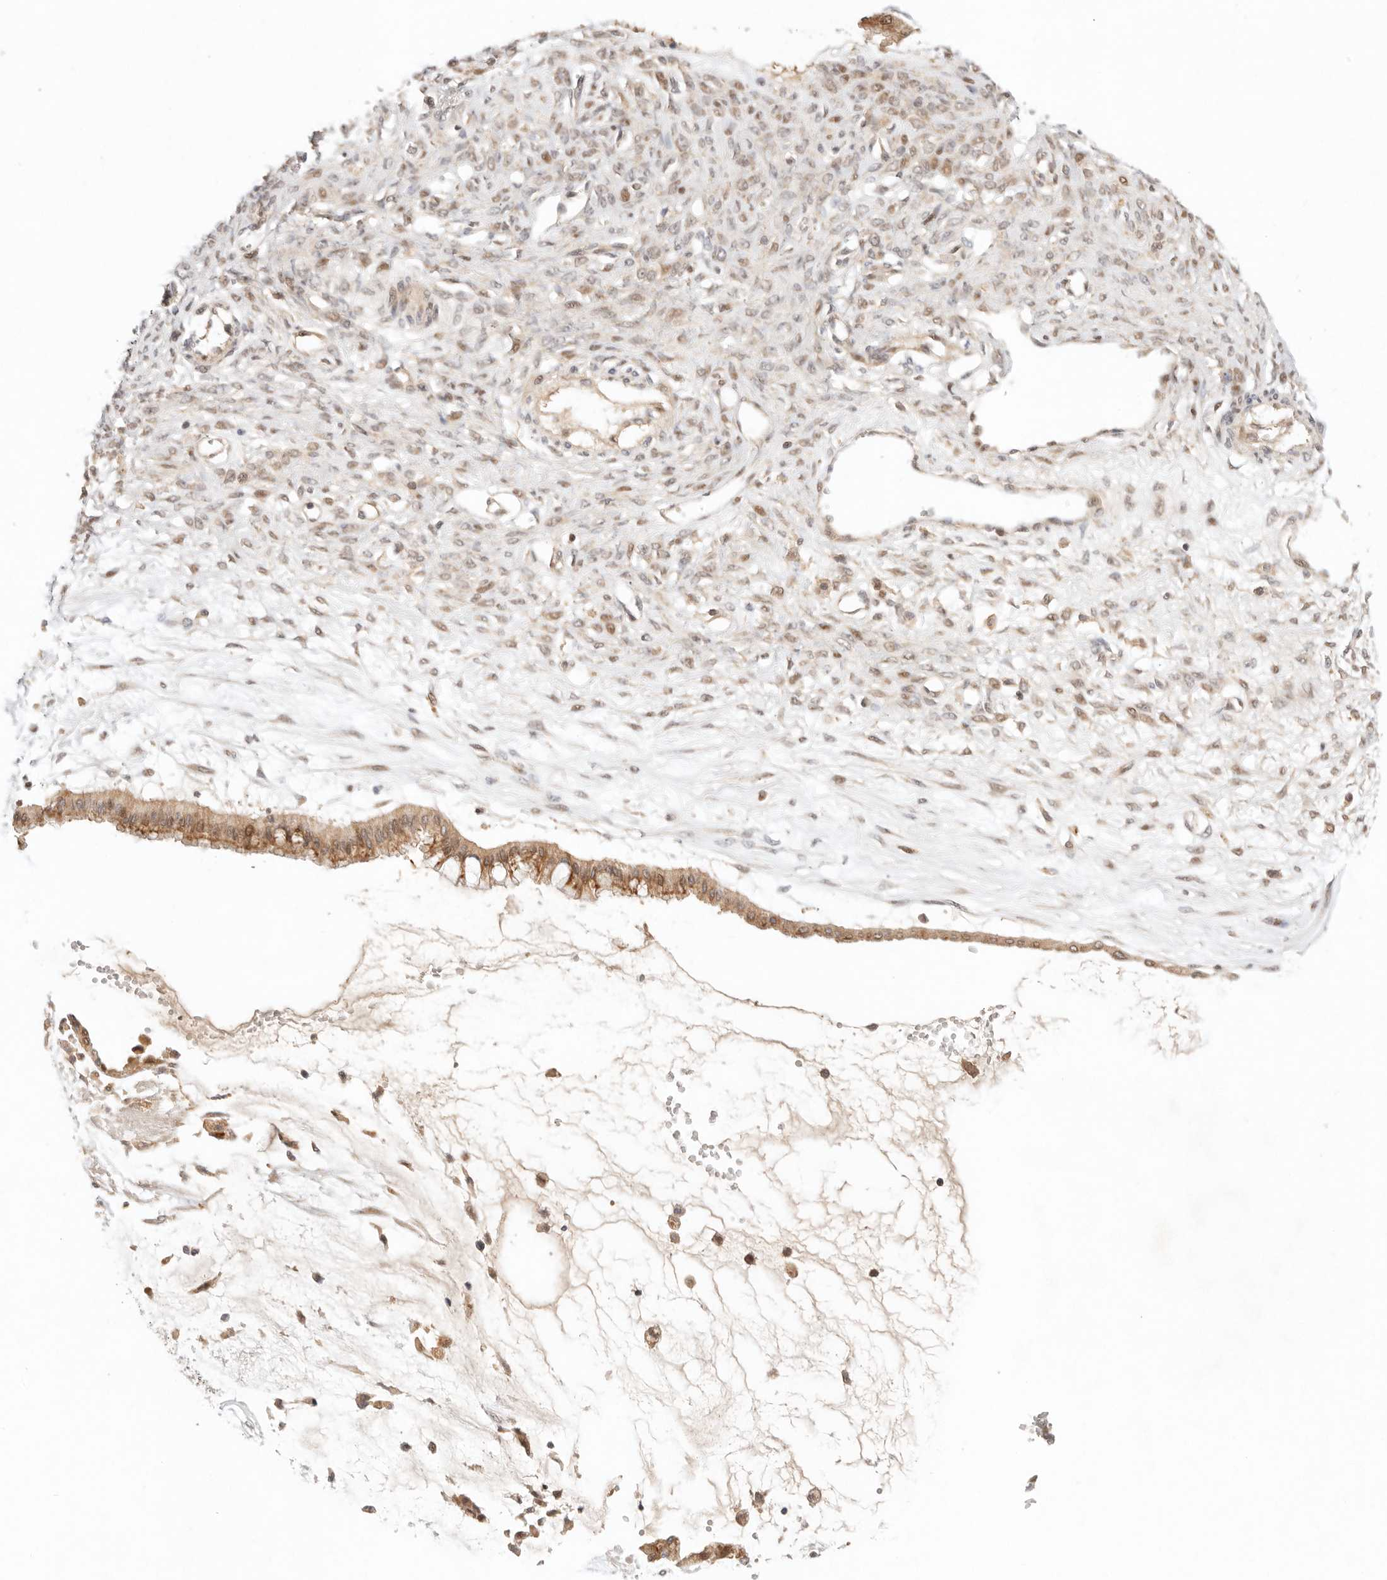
{"staining": {"intensity": "moderate", "quantity": ">75%", "location": "cytoplasmic/membranous"}, "tissue": "ovarian cancer", "cell_type": "Tumor cells", "image_type": "cancer", "snomed": [{"axis": "morphology", "description": "Cystadenocarcinoma, mucinous, NOS"}, {"axis": "topography", "description": "Ovary"}], "caption": "Ovarian cancer was stained to show a protein in brown. There is medium levels of moderate cytoplasmic/membranous positivity in approximately >75% of tumor cells.", "gene": "PHLDA3", "patient": {"sex": "female", "age": 73}}